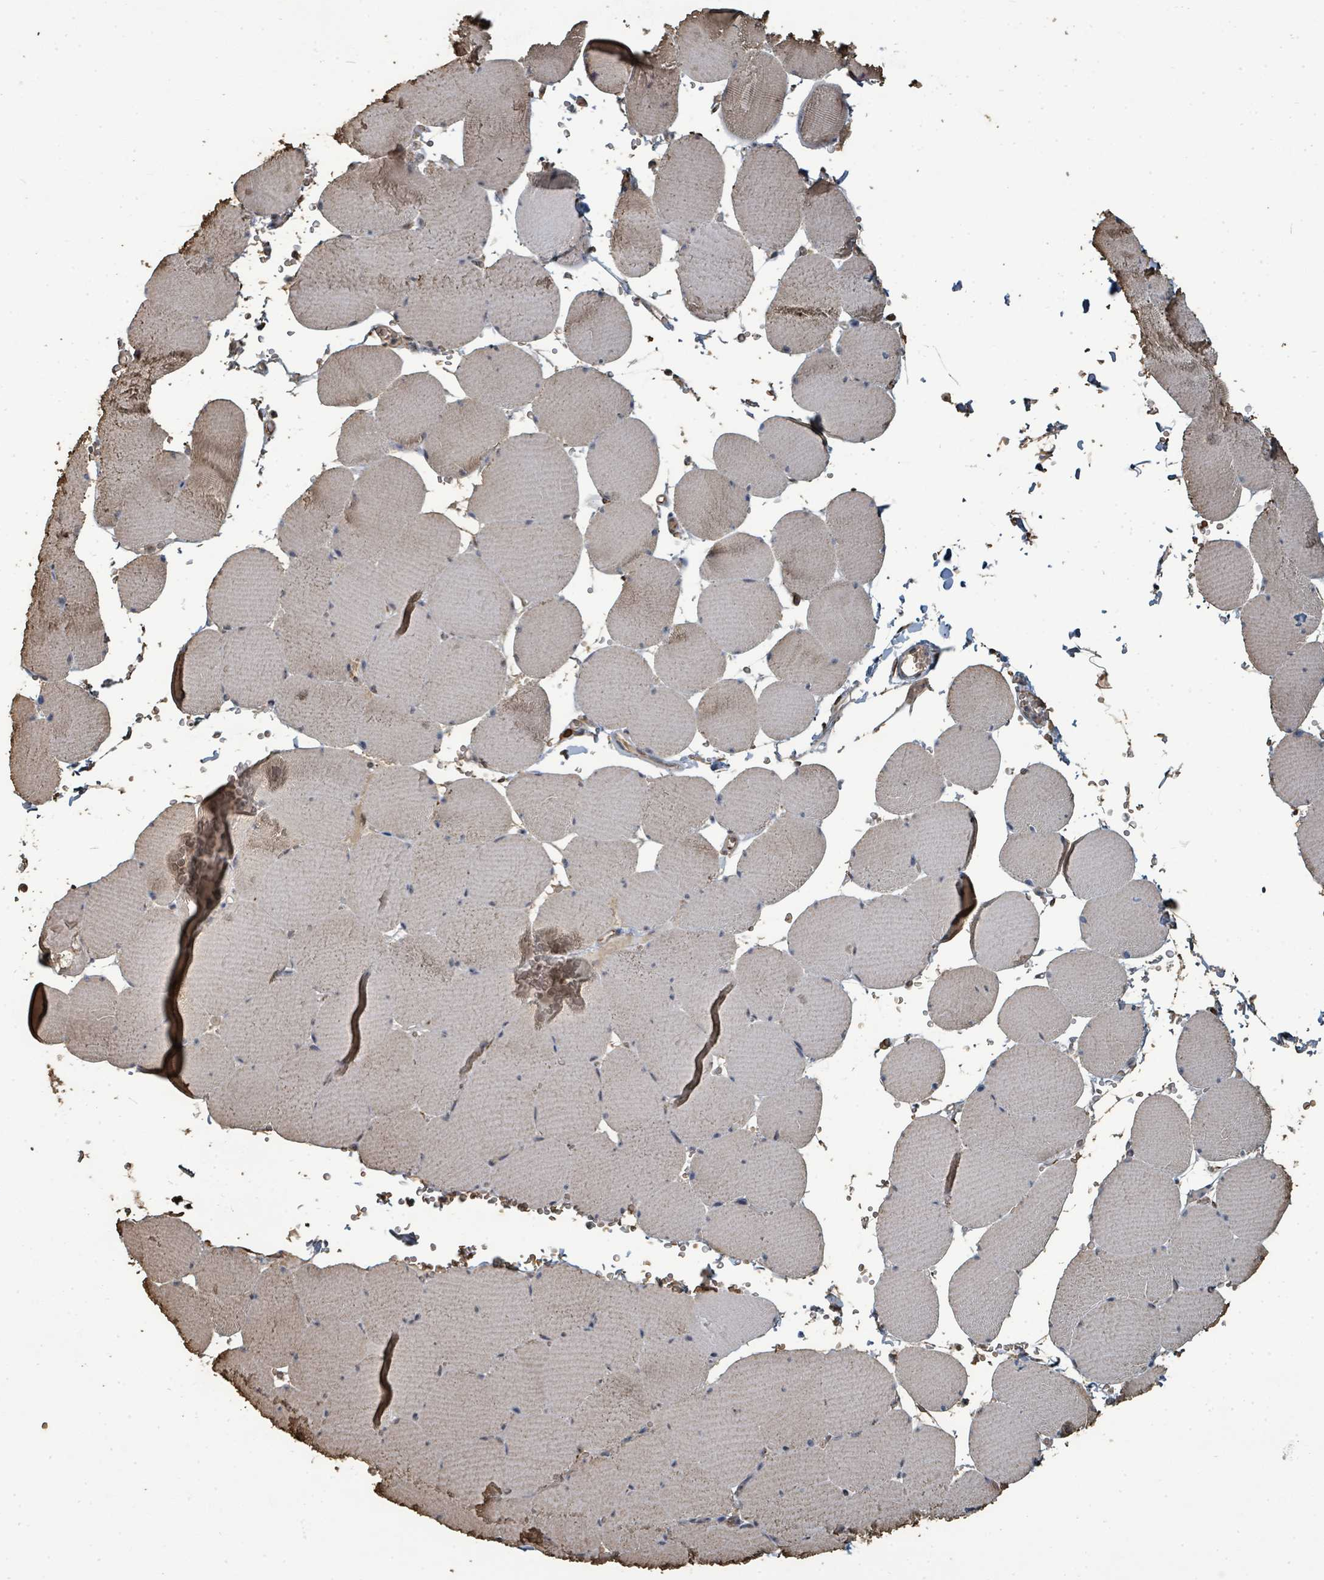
{"staining": {"intensity": "weak", "quantity": "<25%", "location": "cytoplasmic/membranous"}, "tissue": "skeletal muscle", "cell_type": "Myocytes", "image_type": "normal", "snomed": [{"axis": "morphology", "description": "Normal tissue, NOS"}, {"axis": "topography", "description": "Skeletal muscle"}, {"axis": "topography", "description": "Head-Neck"}], "caption": "An immunohistochemistry image of unremarkable skeletal muscle is shown. There is no staining in myocytes of skeletal muscle. (DAB (3,3'-diaminobenzidine) immunohistochemistry, high magnification).", "gene": "C6orf52", "patient": {"sex": "male", "age": 66}}